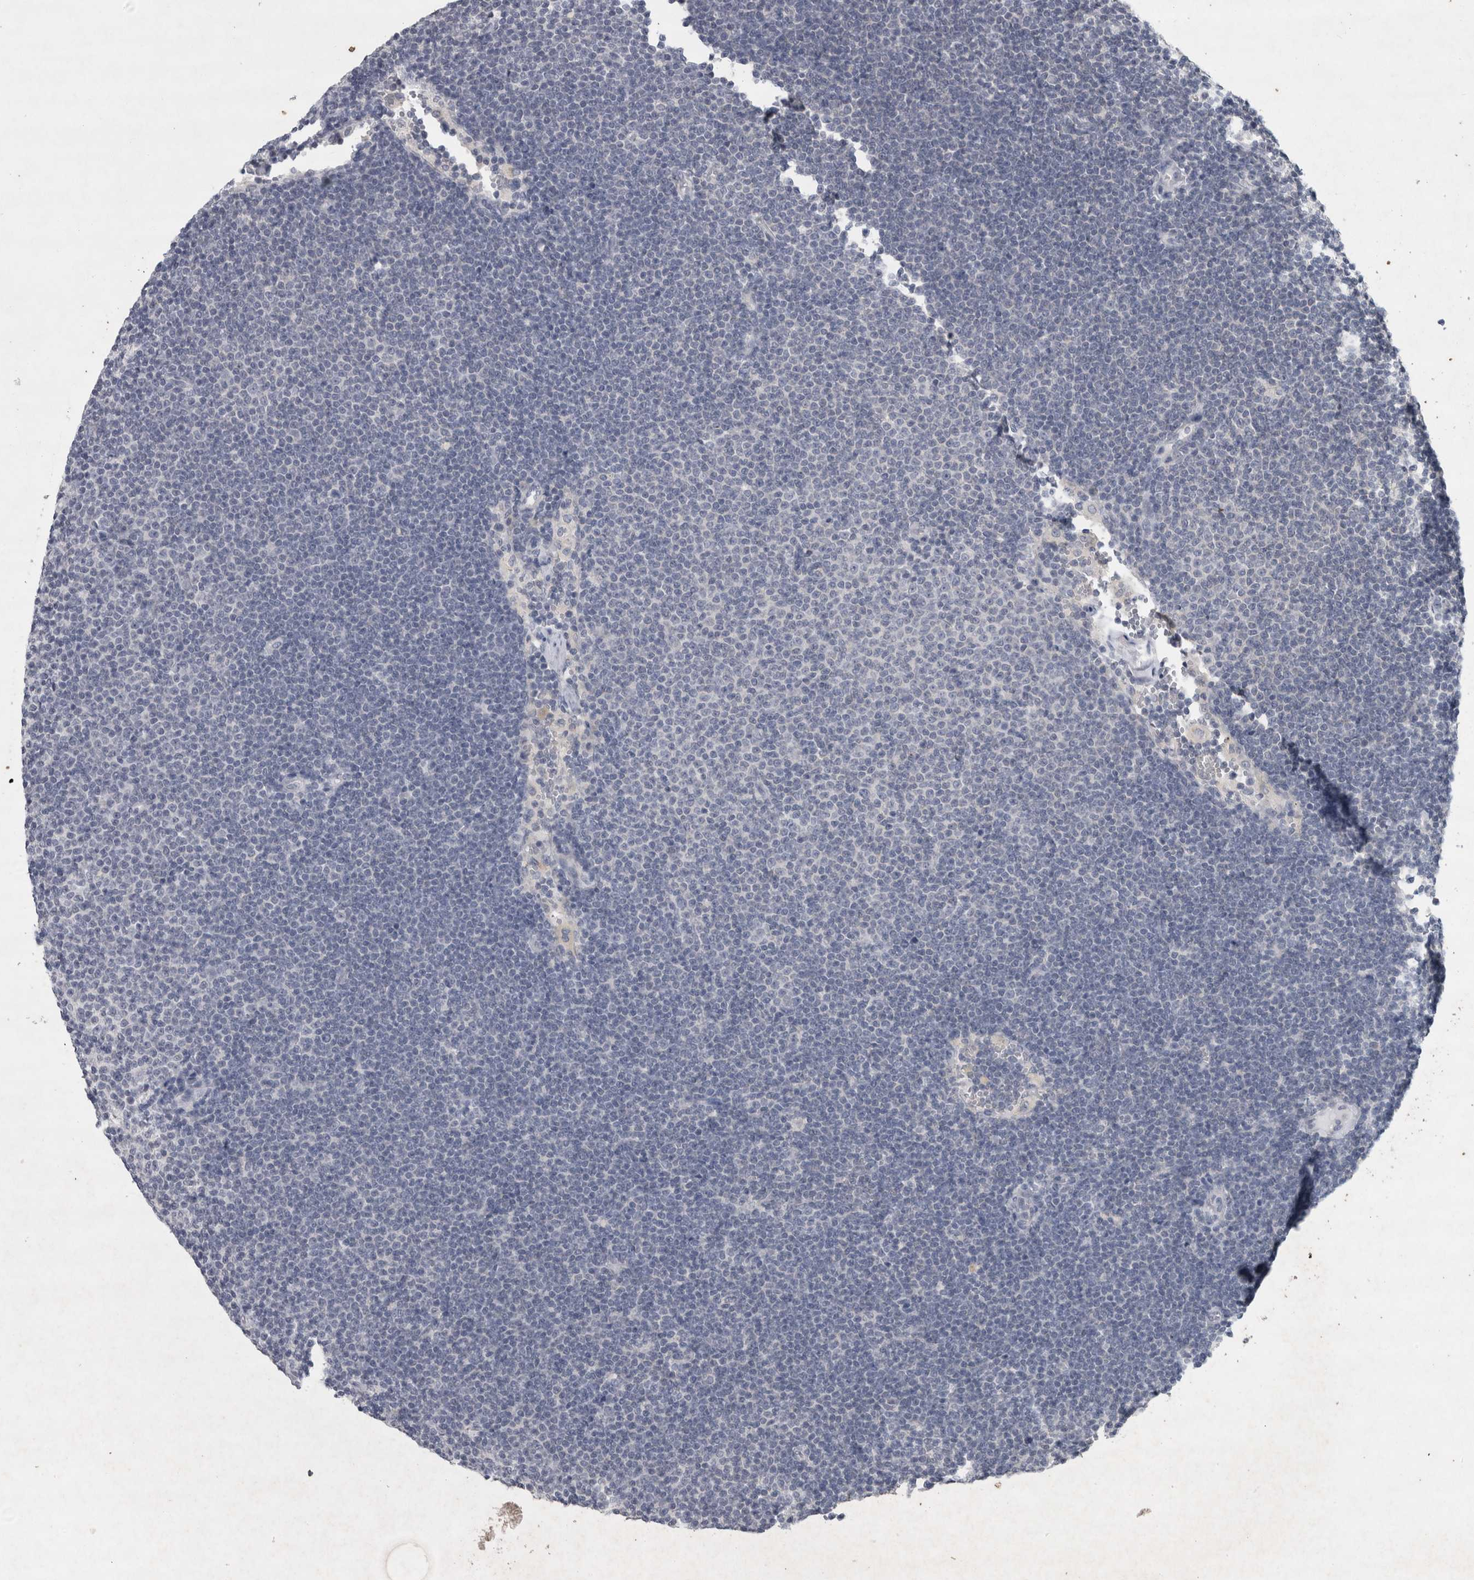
{"staining": {"intensity": "negative", "quantity": "none", "location": "none"}, "tissue": "lymphoma", "cell_type": "Tumor cells", "image_type": "cancer", "snomed": [{"axis": "morphology", "description": "Malignant lymphoma, non-Hodgkin's type, Low grade"}, {"axis": "topography", "description": "Lymph node"}], "caption": "This histopathology image is of malignant lymphoma, non-Hodgkin's type (low-grade) stained with immunohistochemistry to label a protein in brown with the nuclei are counter-stained blue. There is no staining in tumor cells.", "gene": "WNT7A", "patient": {"sex": "female", "age": 53}}